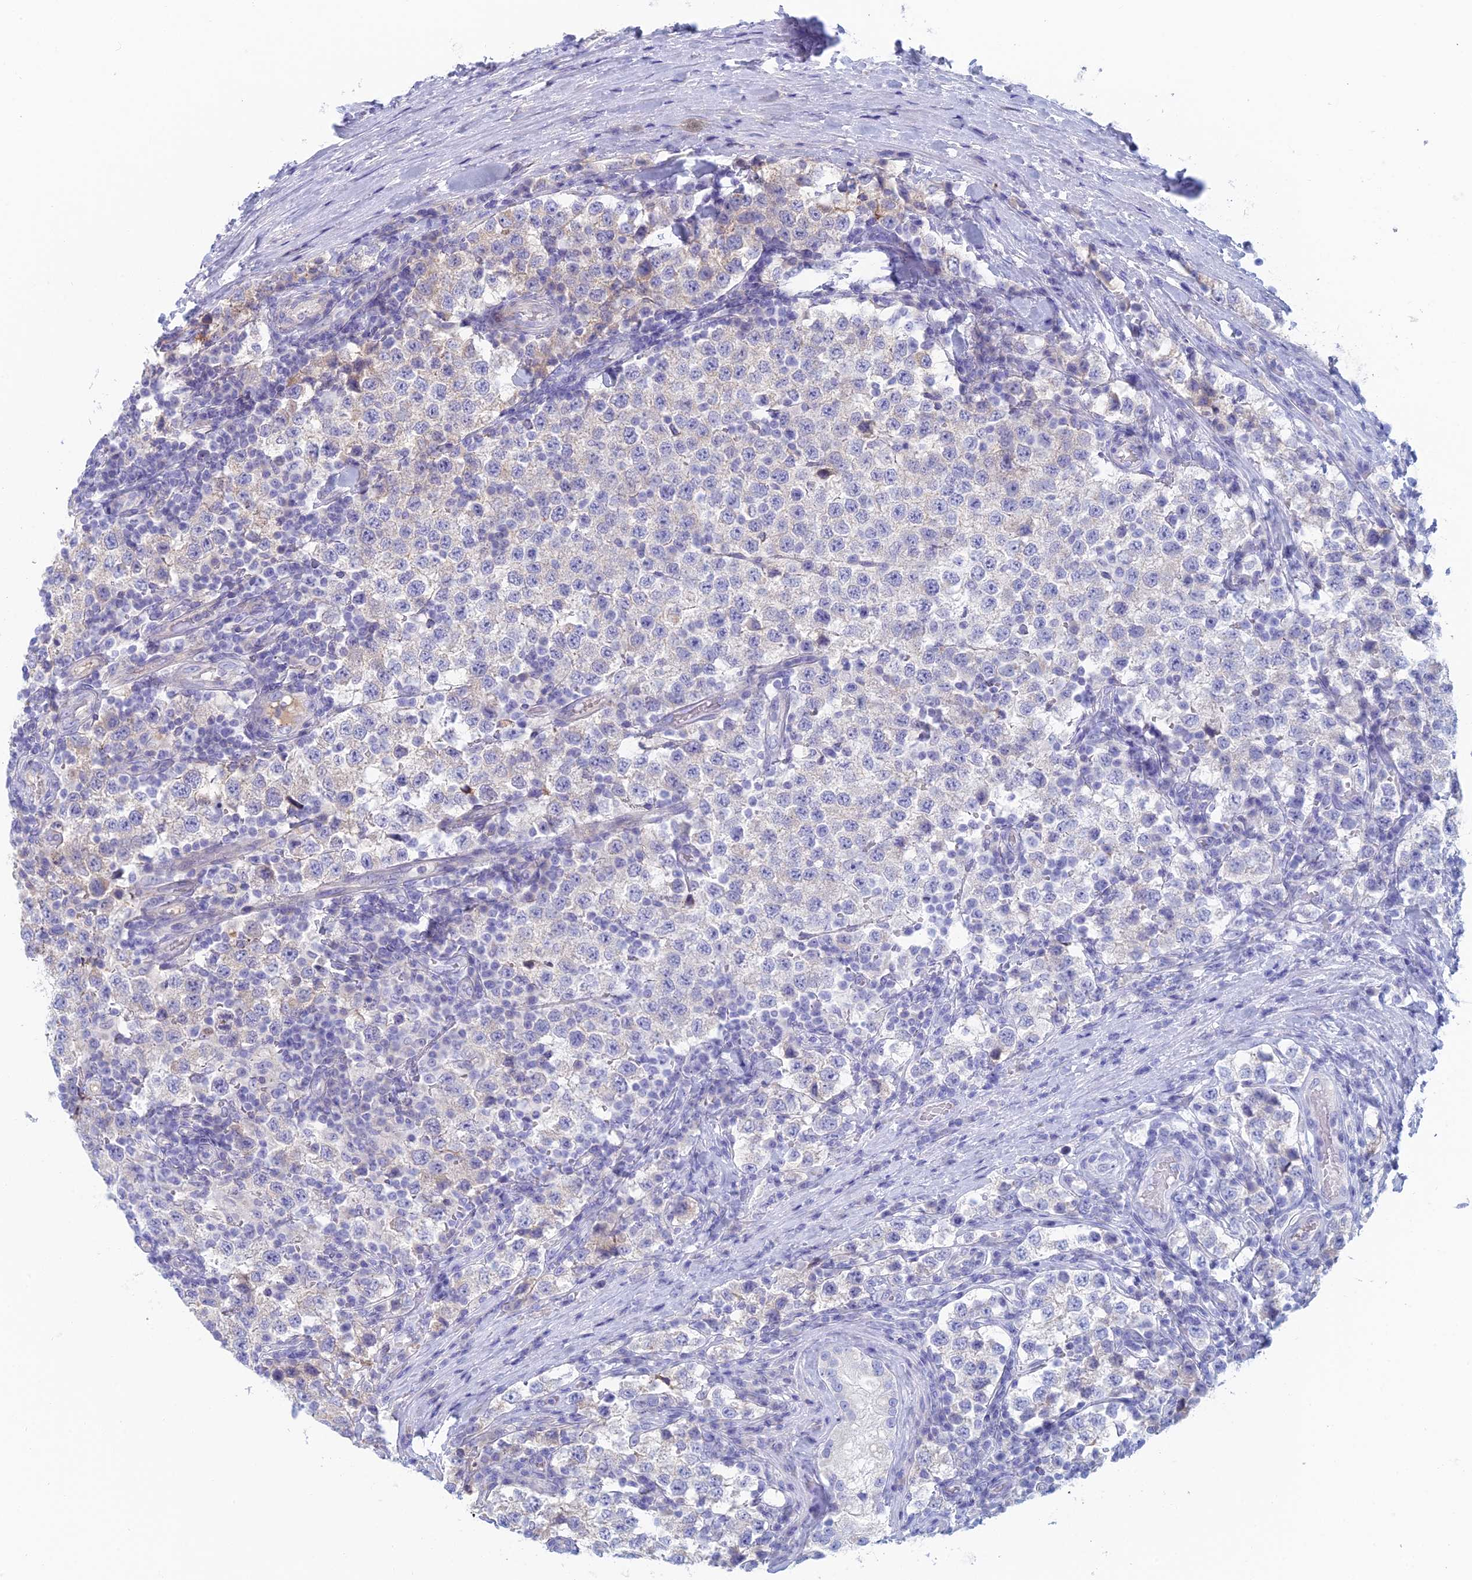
{"staining": {"intensity": "negative", "quantity": "none", "location": "none"}, "tissue": "testis cancer", "cell_type": "Tumor cells", "image_type": "cancer", "snomed": [{"axis": "morphology", "description": "Seminoma, NOS"}, {"axis": "topography", "description": "Testis"}], "caption": "A histopathology image of testis seminoma stained for a protein exhibits no brown staining in tumor cells. (Brightfield microscopy of DAB IHC at high magnification).", "gene": "IFTAP", "patient": {"sex": "male", "age": 34}}